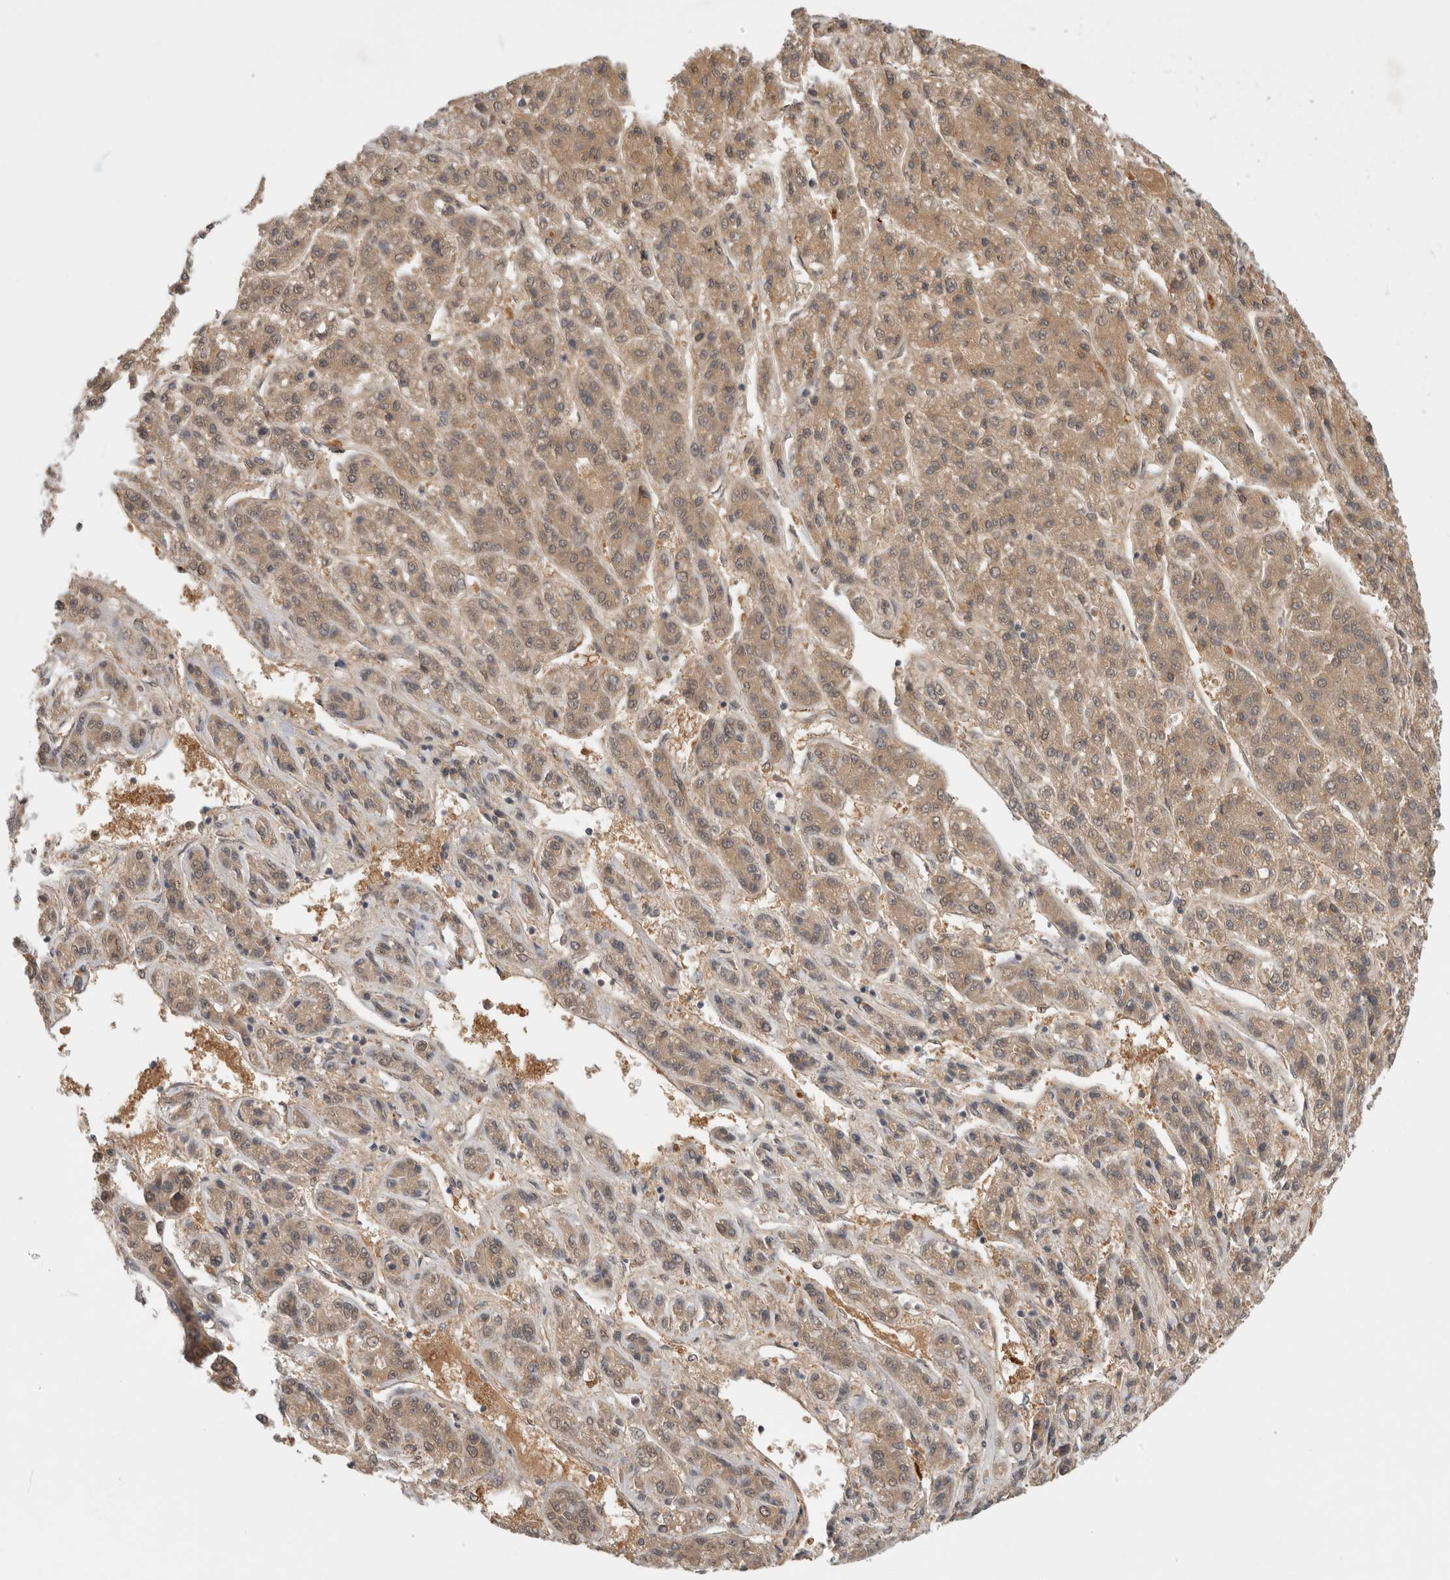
{"staining": {"intensity": "moderate", "quantity": ">75%", "location": "cytoplasmic/membranous"}, "tissue": "liver cancer", "cell_type": "Tumor cells", "image_type": "cancer", "snomed": [{"axis": "morphology", "description": "Carcinoma, Hepatocellular, NOS"}, {"axis": "topography", "description": "Liver"}], "caption": "Approximately >75% of tumor cells in liver cancer (hepatocellular carcinoma) show moderate cytoplasmic/membranous protein expression as visualized by brown immunohistochemical staining.", "gene": "PGM1", "patient": {"sex": "male", "age": 70}}